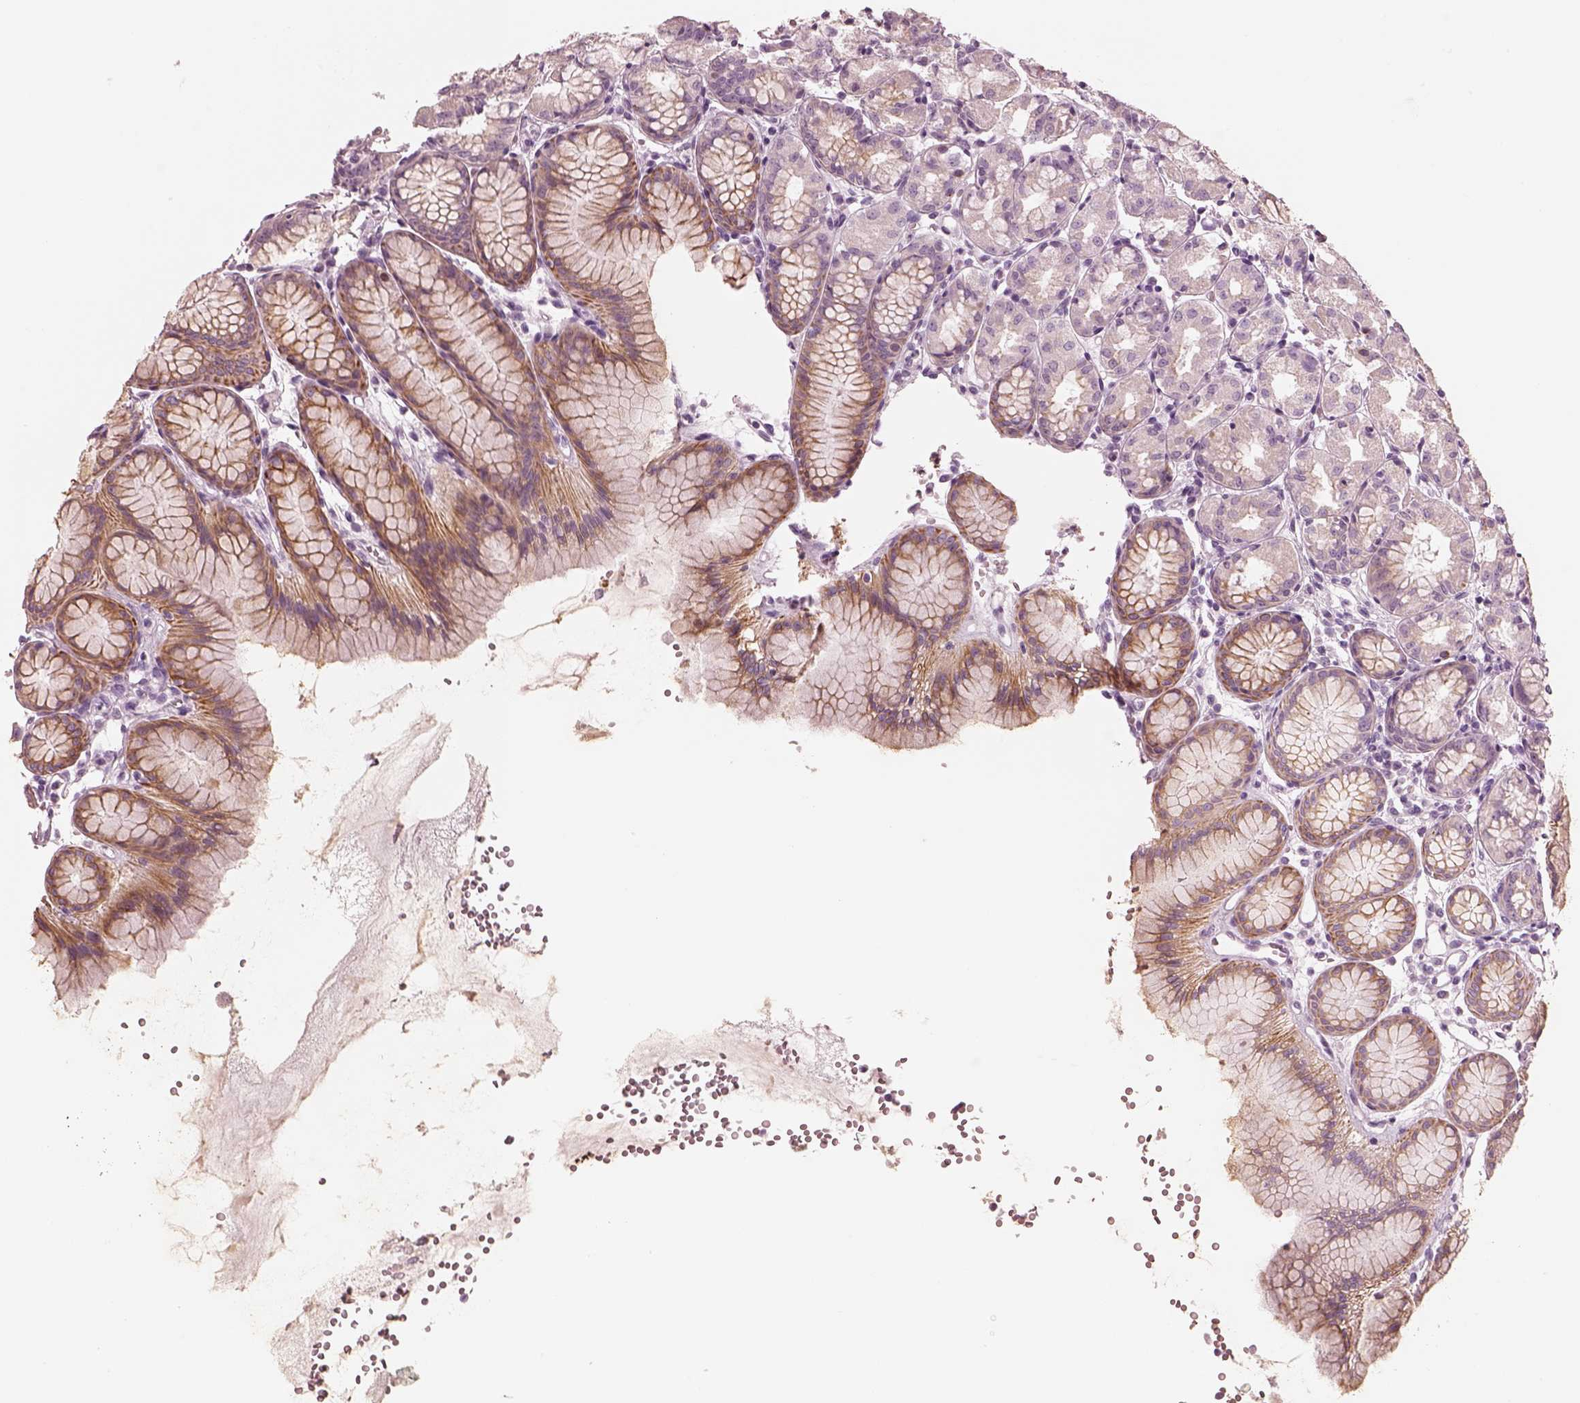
{"staining": {"intensity": "moderate", "quantity": "25%-75%", "location": "cytoplasmic/membranous"}, "tissue": "stomach", "cell_type": "Glandular cells", "image_type": "normal", "snomed": [{"axis": "morphology", "description": "Normal tissue, NOS"}, {"axis": "topography", "description": "Stomach, upper"}], "caption": "IHC of benign stomach exhibits medium levels of moderate cytoplasmic/membranous staining in approximately 25%-75% of glandular cells.", "gene": "PON3", "patient": {"sex": "male", "age": 47}}